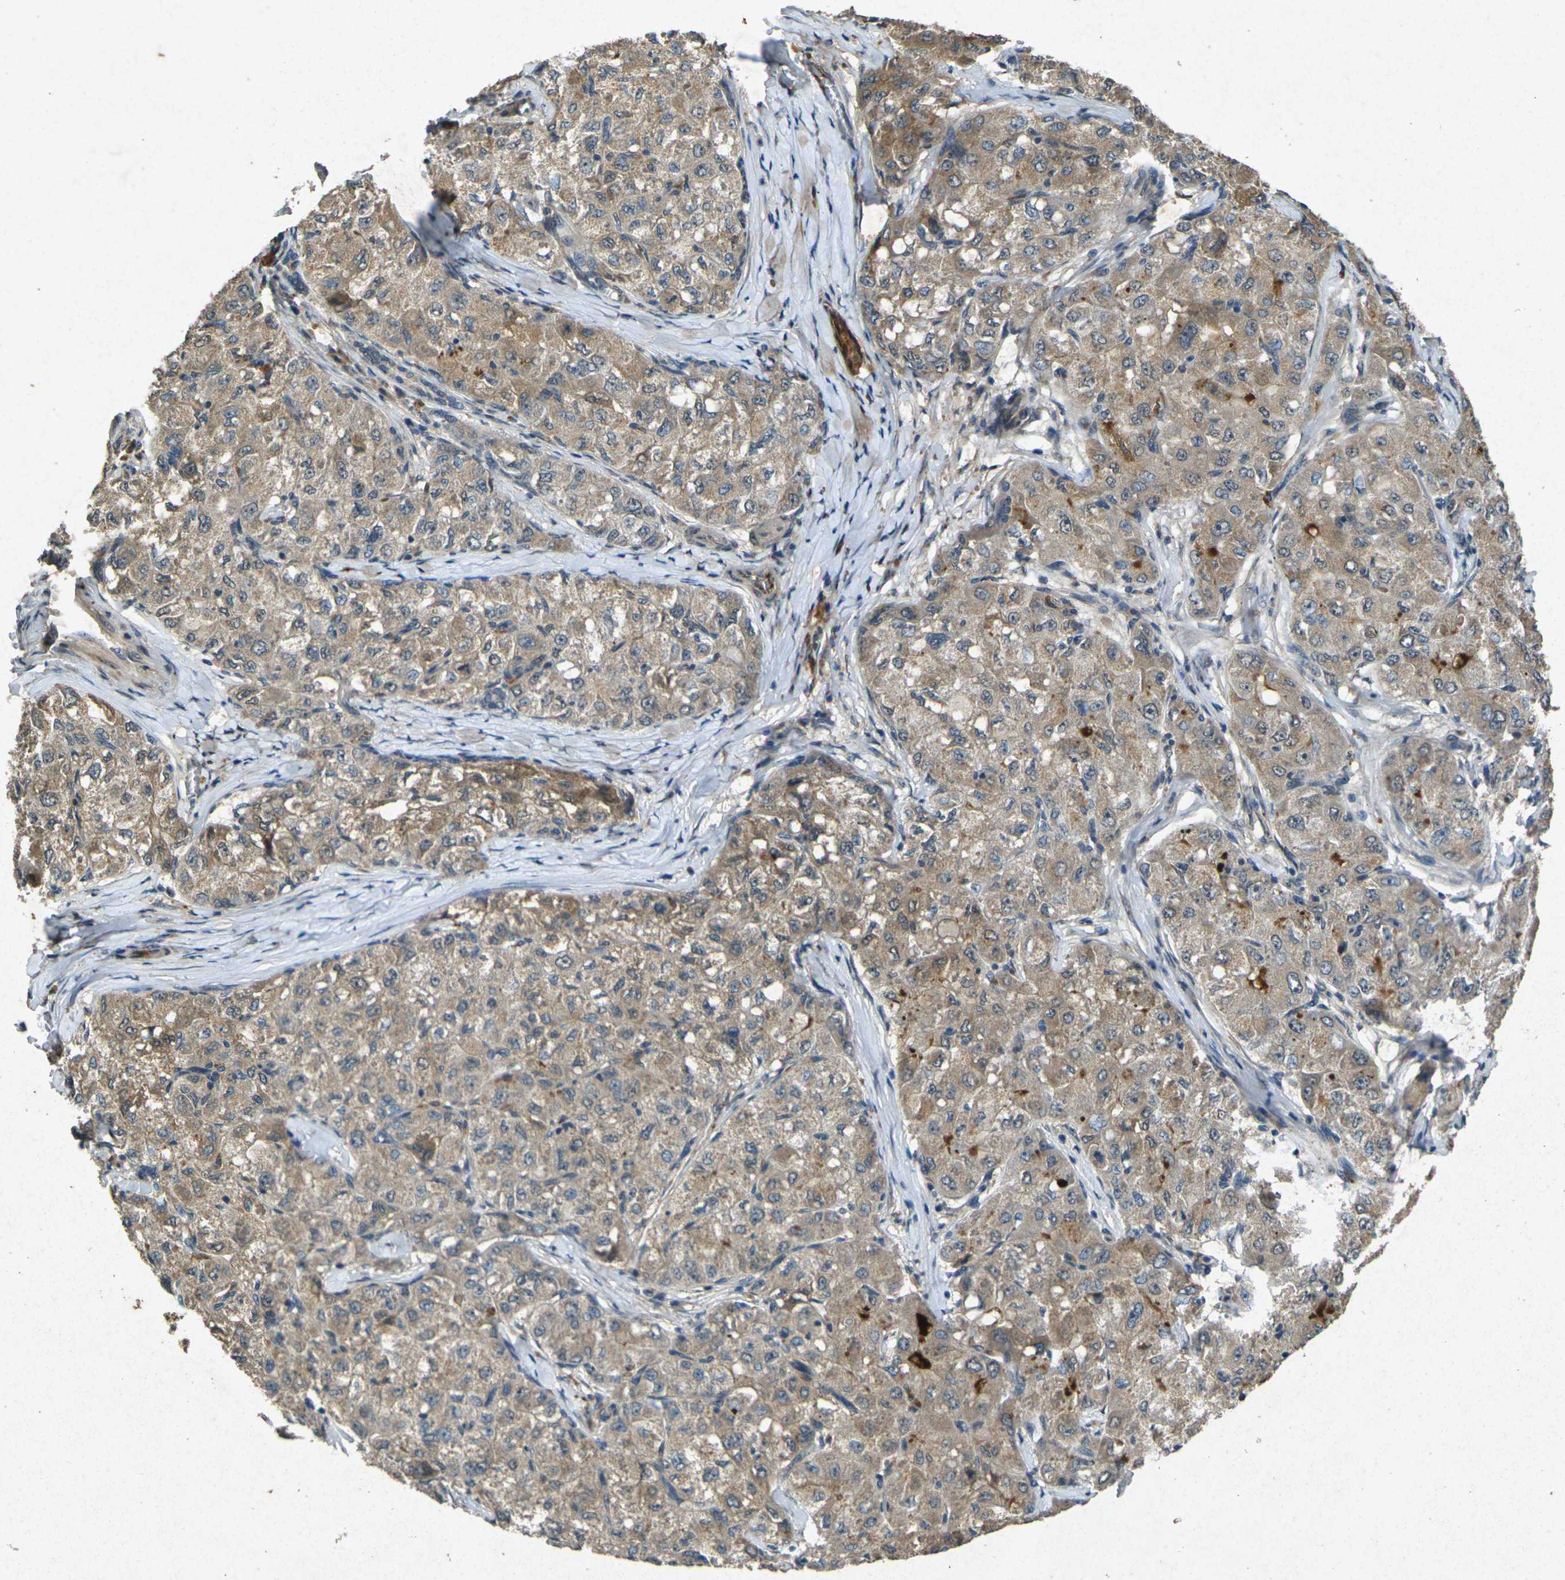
{"staining": {"intensity": "moderate", "quantity": ">75%", "location": "cytoplasmic/membranous"}, "tissue": "liver cancer", "cell_type": "Tumor cells", "image_type": "cancer", "snomed": [{"axis": "morphology", "description": "Carcinoma, Hepatocellular, NOS"}, {"axis": "topography", "description": "Liver"}], "caption": "Immunohistochemical staining of human liver cancer demonstrates medium levels of moderate cytoplasmic/membranous protein positivity in approximately >75% of tumor cells.", "gene": "RGMA", "patient": {"sex": "male", "age": 80}}